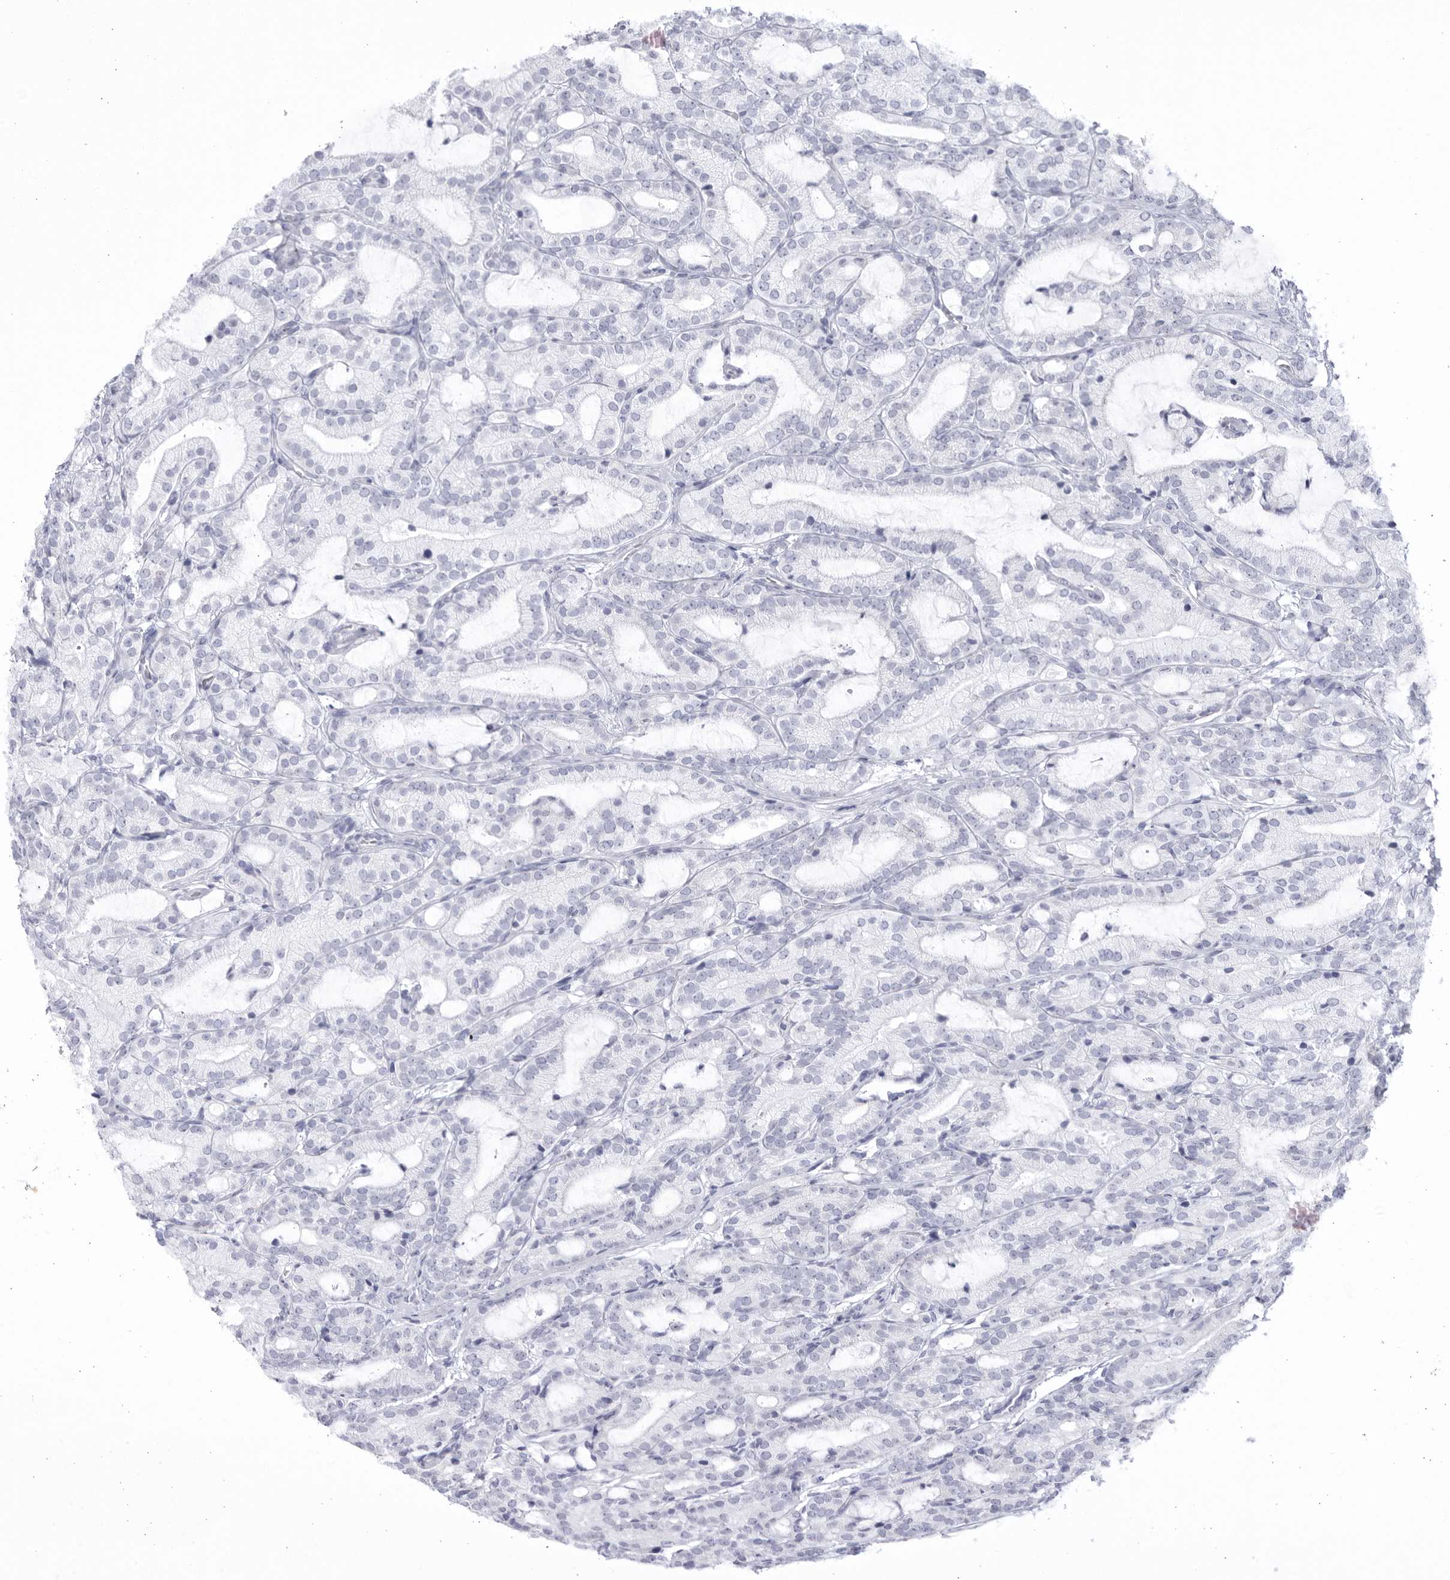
{"staining": {"intensity": "negative", "quantity": "none", "location": "none"}, "tissue": "prostate cancer", "cell_type": "Tumor cells", "image_type": "cancer", "snomed": [{"axis": "morphology", "description": "Adenocarcinoma, High grade"}, {"axis": "topography", "description": "Prostate"}], "caption": "A photomicrograph of prostate adenocarcinoma (high-grade) stained for a protein reveals no brown staining in tumor cells.", "gene": "CCDC181", "patient": {"sex": "male", "age": 57}}